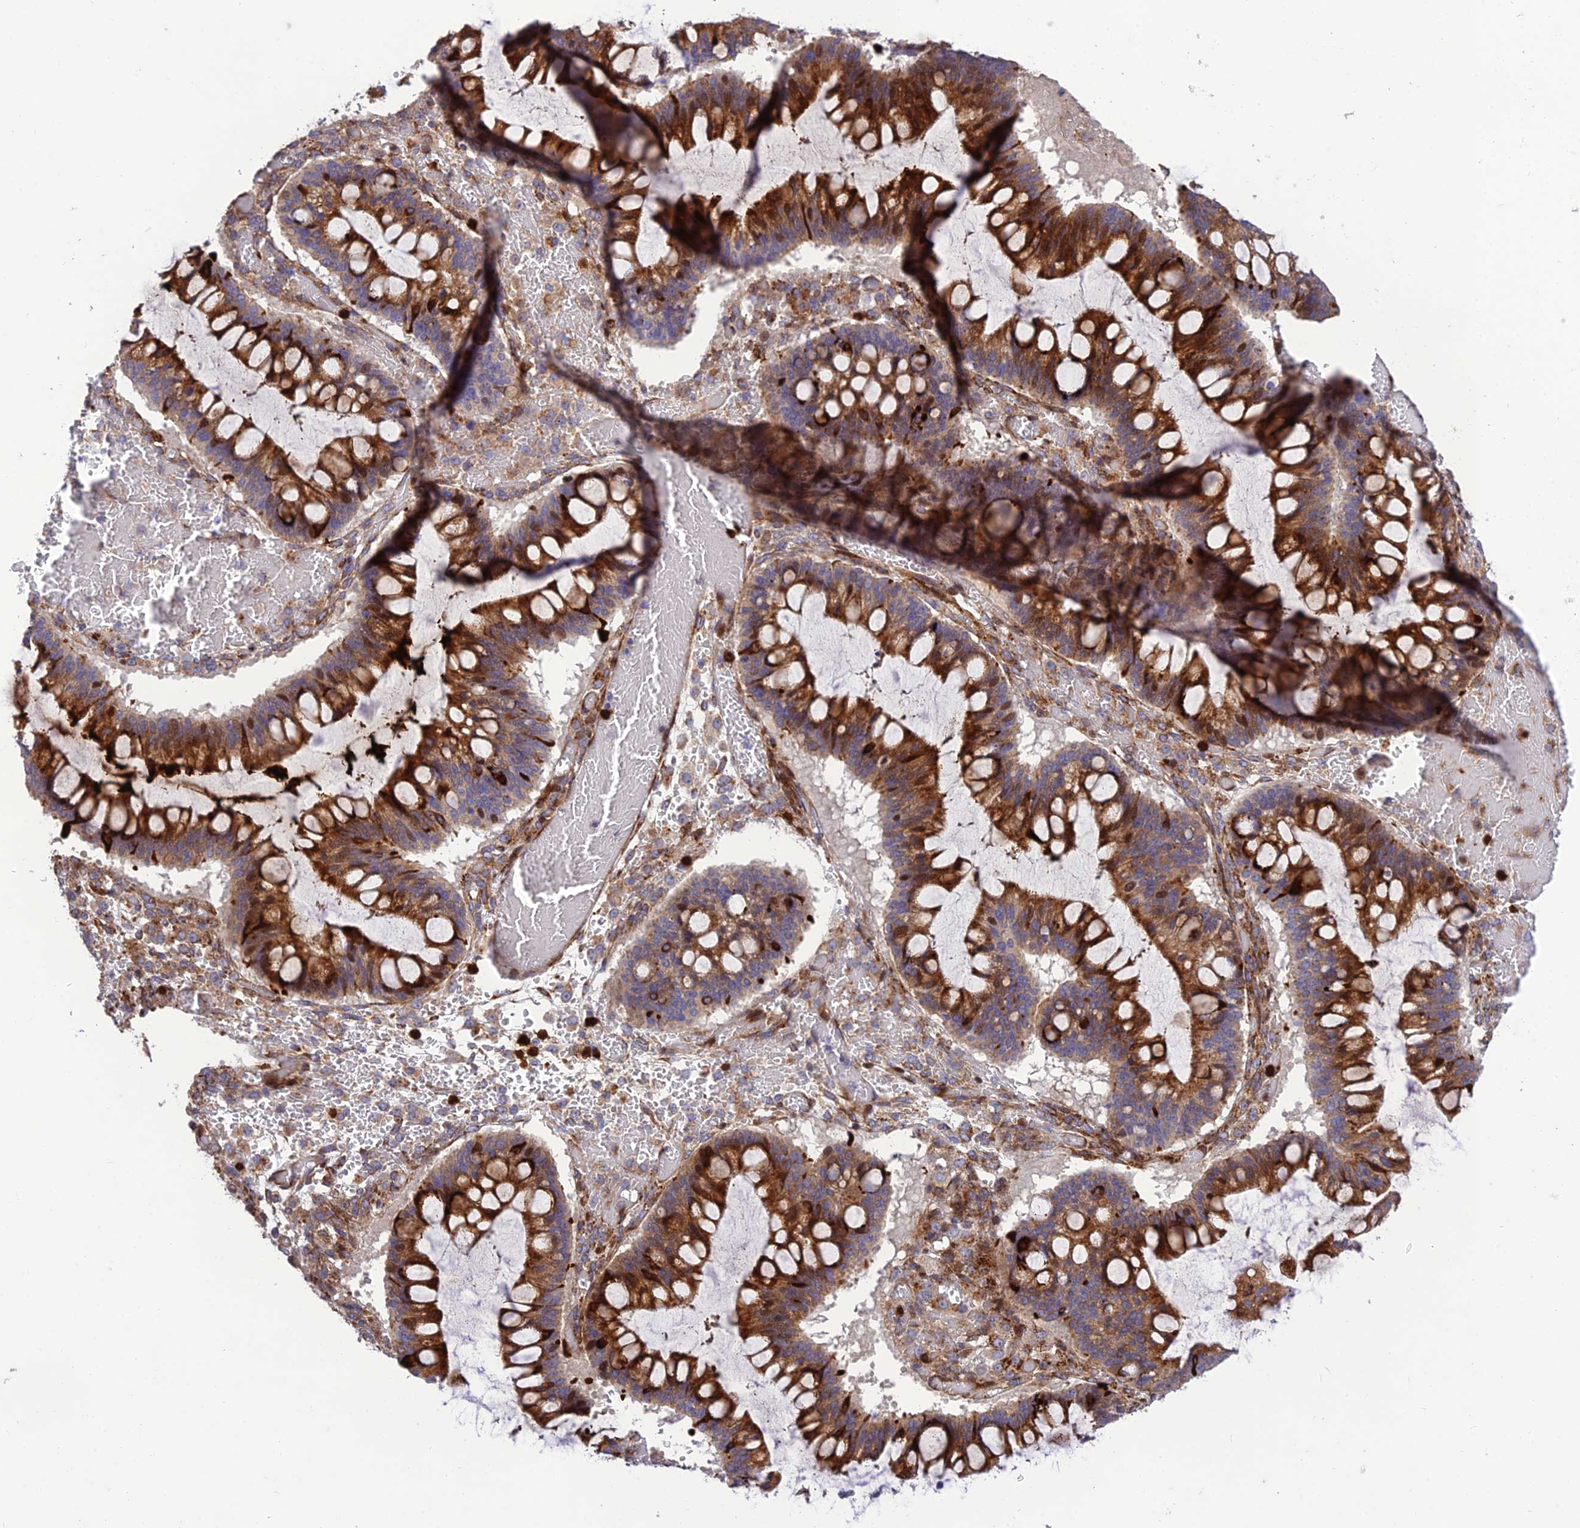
{"staining": {"intensity": "strong", "quantity": ">75%", "location": "cytoplasmic/membranous"}, "tissue": "ovarian cancer", "cell_type": "Tumor cells", "image_type": "cancer", "snomed": [{"axis": "morphology", "description": "Cystadenocarcinoma, mucinous, NOS"}, {"axis": "topography", "description": "Ovary"}], "caption": "Brown immunohistochemical staining in mucinous cystadenocarcinoma (ovarian) exhibits strong cytoplasmic/membranous expression in approximately >75% of tumor cells.", "gene": "CPSF4L", "patient": {"sex": "female", "age": 73}}